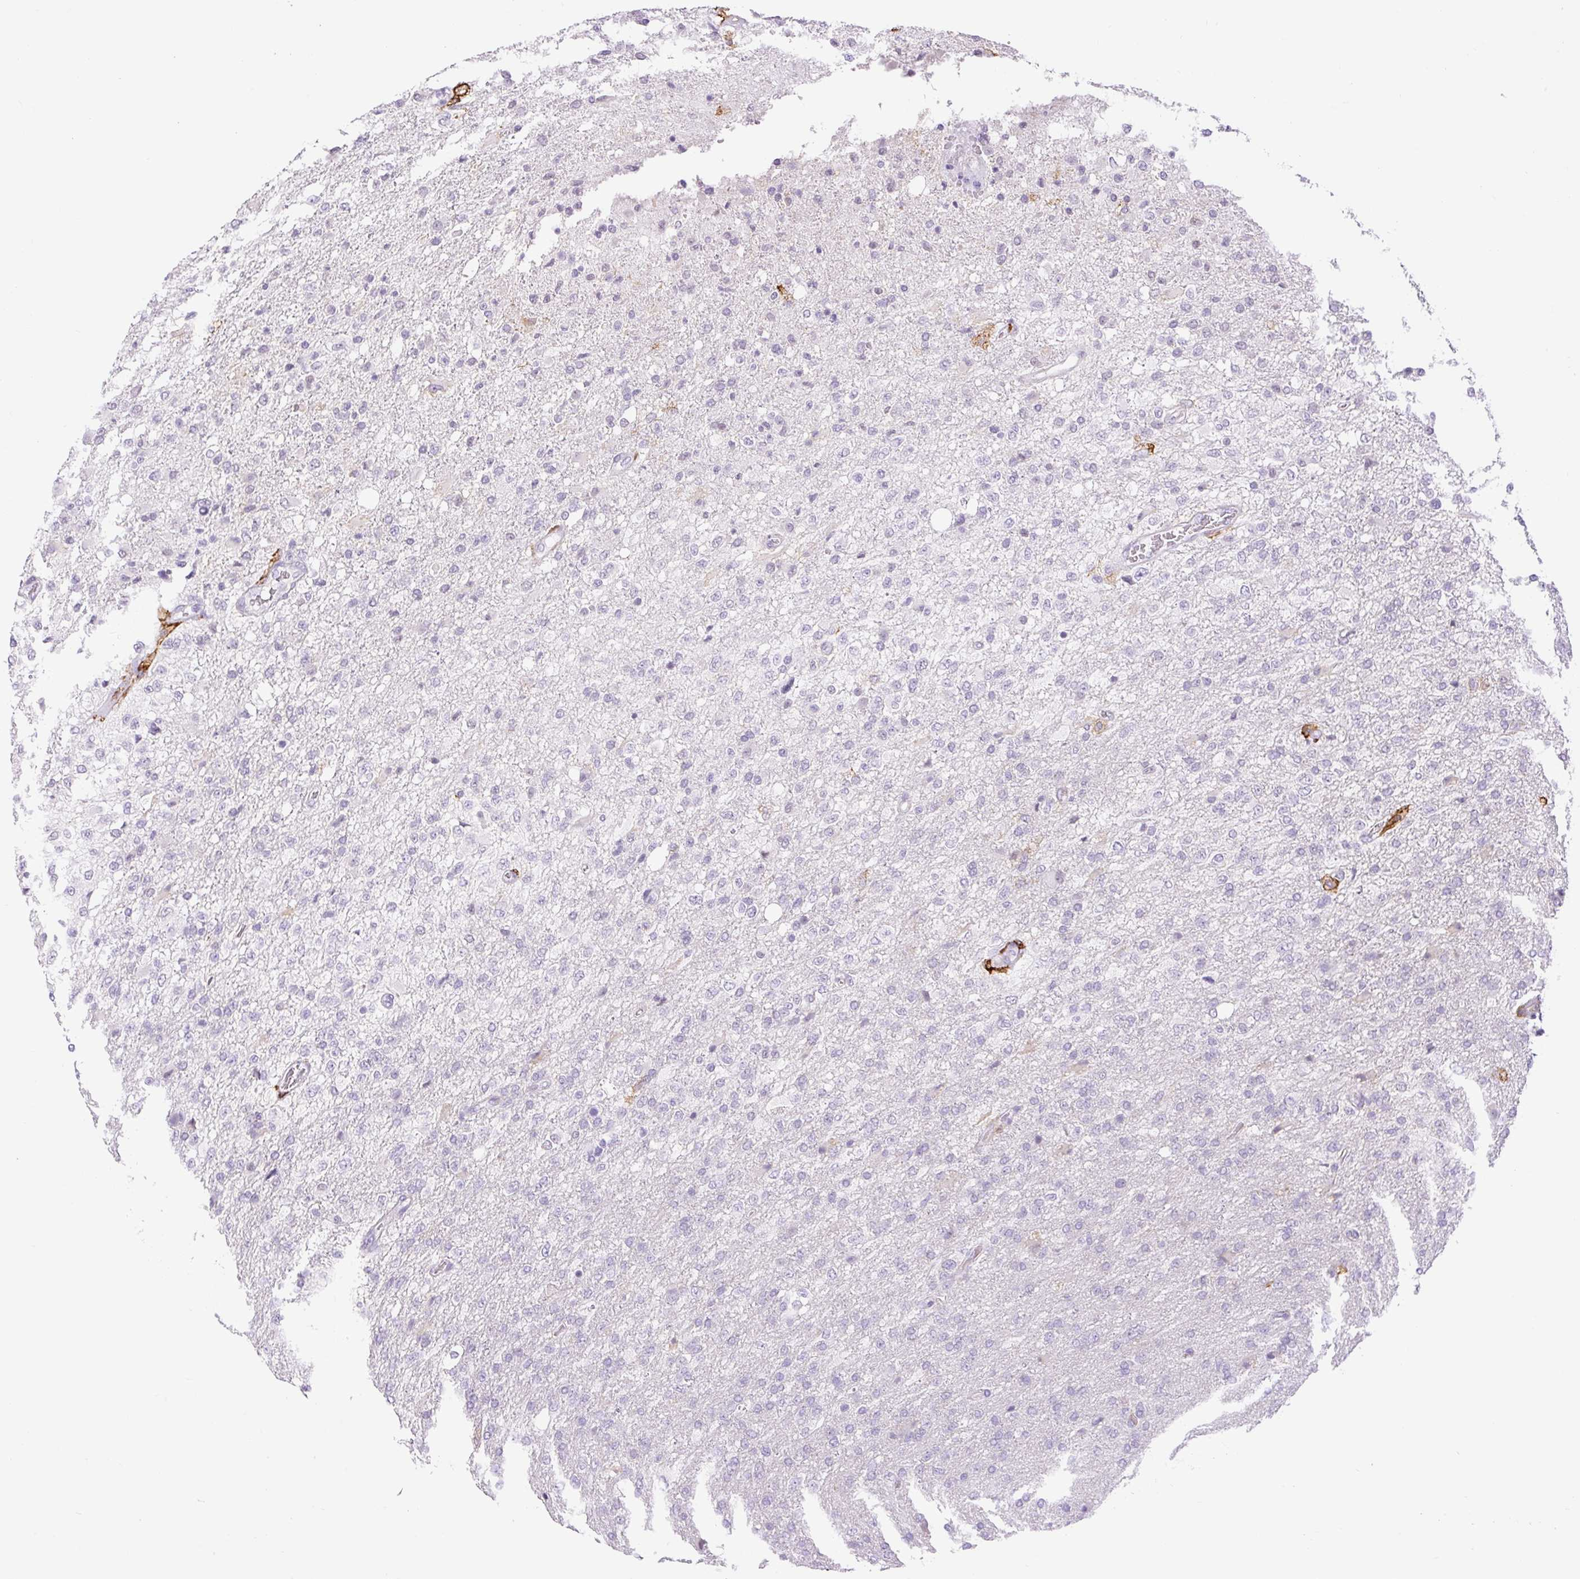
{"staining": {"intensity": "negative", "quantity": "none", "location": "none"}, "tissue": "glioma", "cell_type": "Tumor cells", "image_type": "cancer", "snomed": [{"axis": "morphology", "description": "Glioma, malignant, High grade"}, {"axis": "topography", "description": "Brain"}], "caption": "The immunohistochemistry photomicrograph has no significant positivity in tumor cells of glioma tissue.", "gene": "SIGLEC1", "patient": {"sex": "female", "age": 74}}